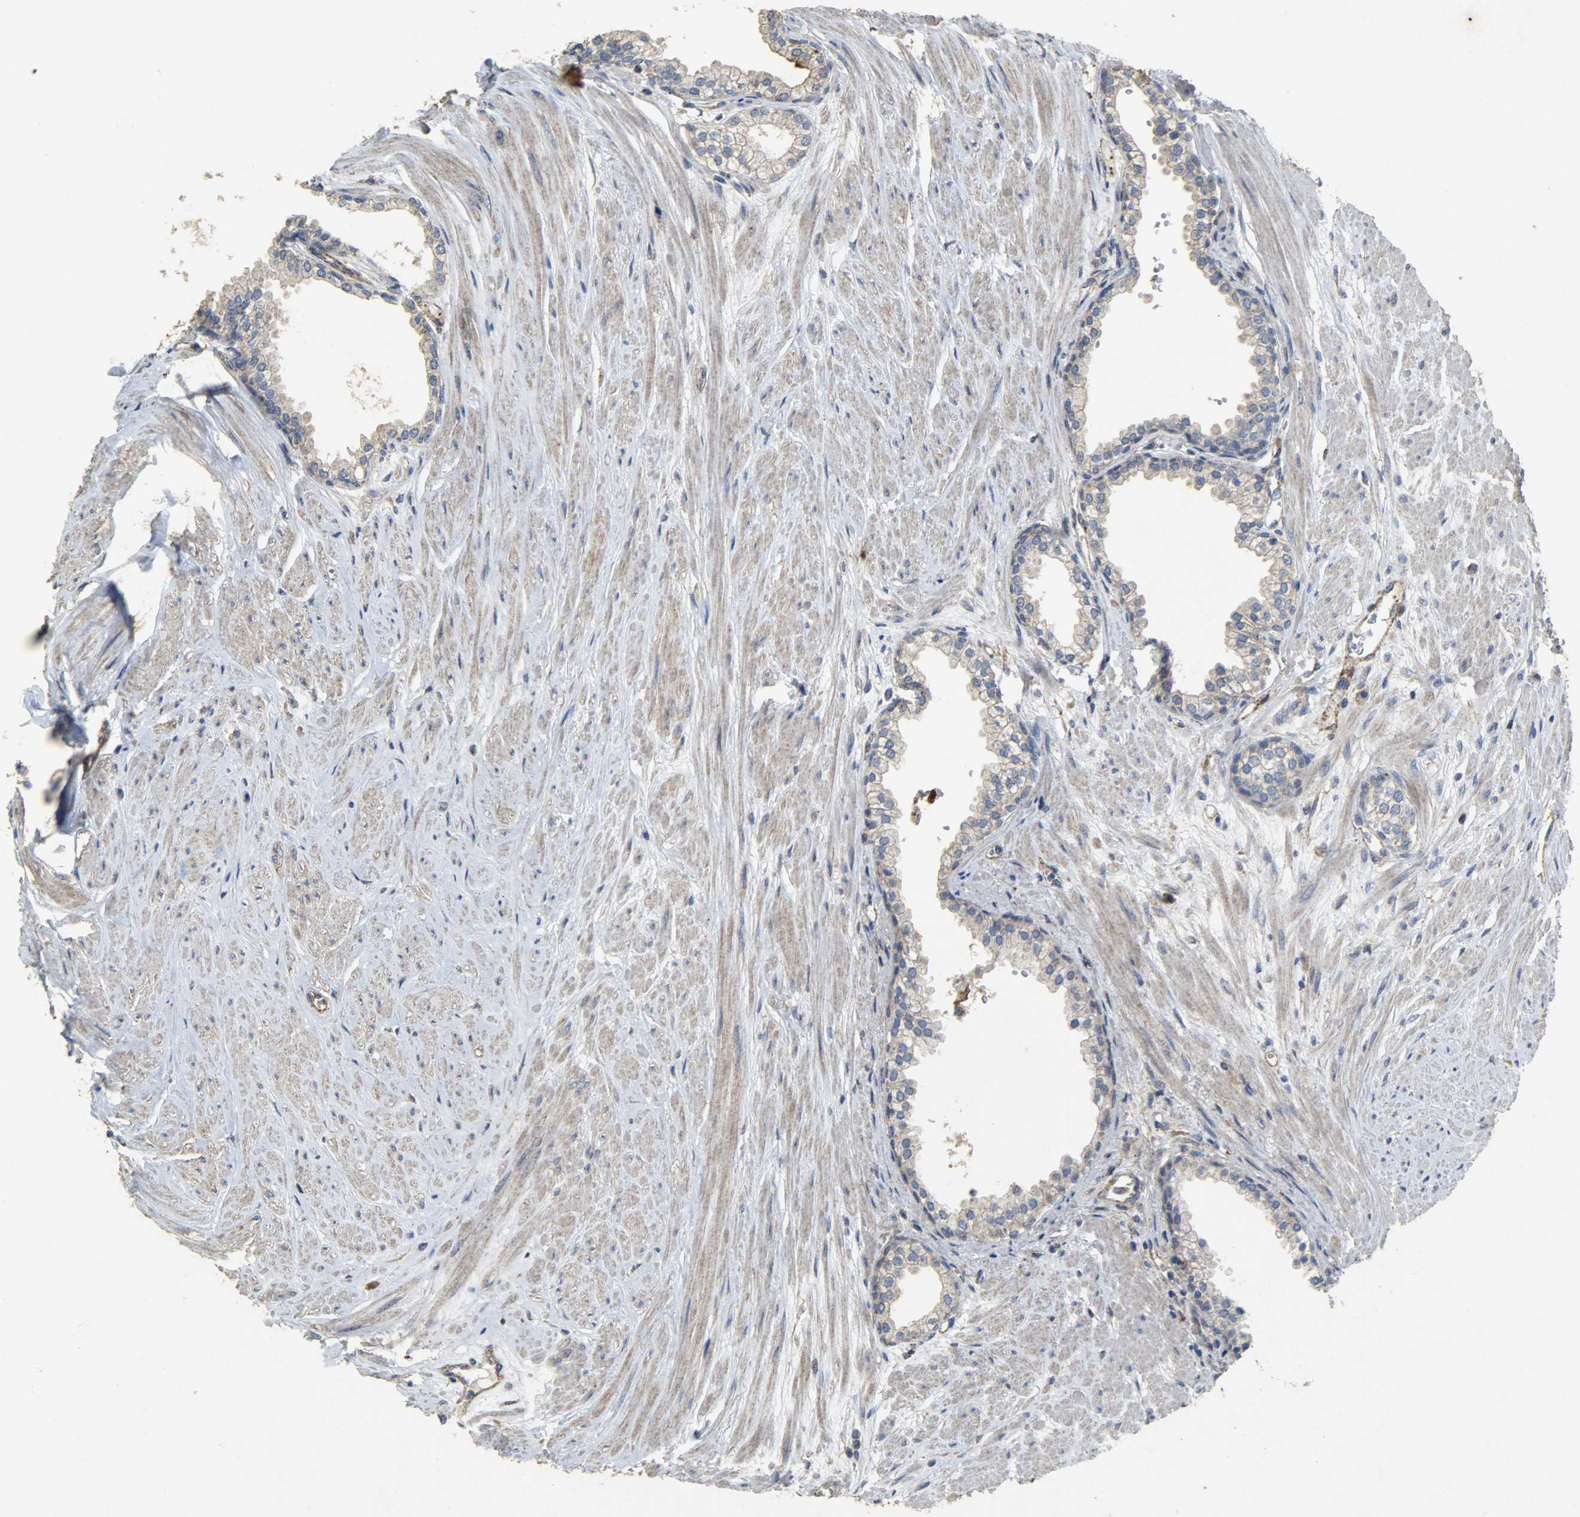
{"staining": {"intensity": "weak", "quantity": ">75%", "location": "cytoplasmic/membranous"}, "tissue": "prostate", "cell_type": "Glandular cells", "image_type": "normal", "snomed": [{"axis": "morphology", "description": "Normal tissue, NOS"}, {"axis": "topography", "description": "Prostate"}], "caption": "Prostate stained for a protein displays weak cytoplasmic/membranous positivity in glandular cells. The staining was performed using DAB, with brown indicating positive protein expression. Nuclei are stained blue with hematoxylin.", "gene": "TPM4", "patient": {"sex": "male", "age": 64}}